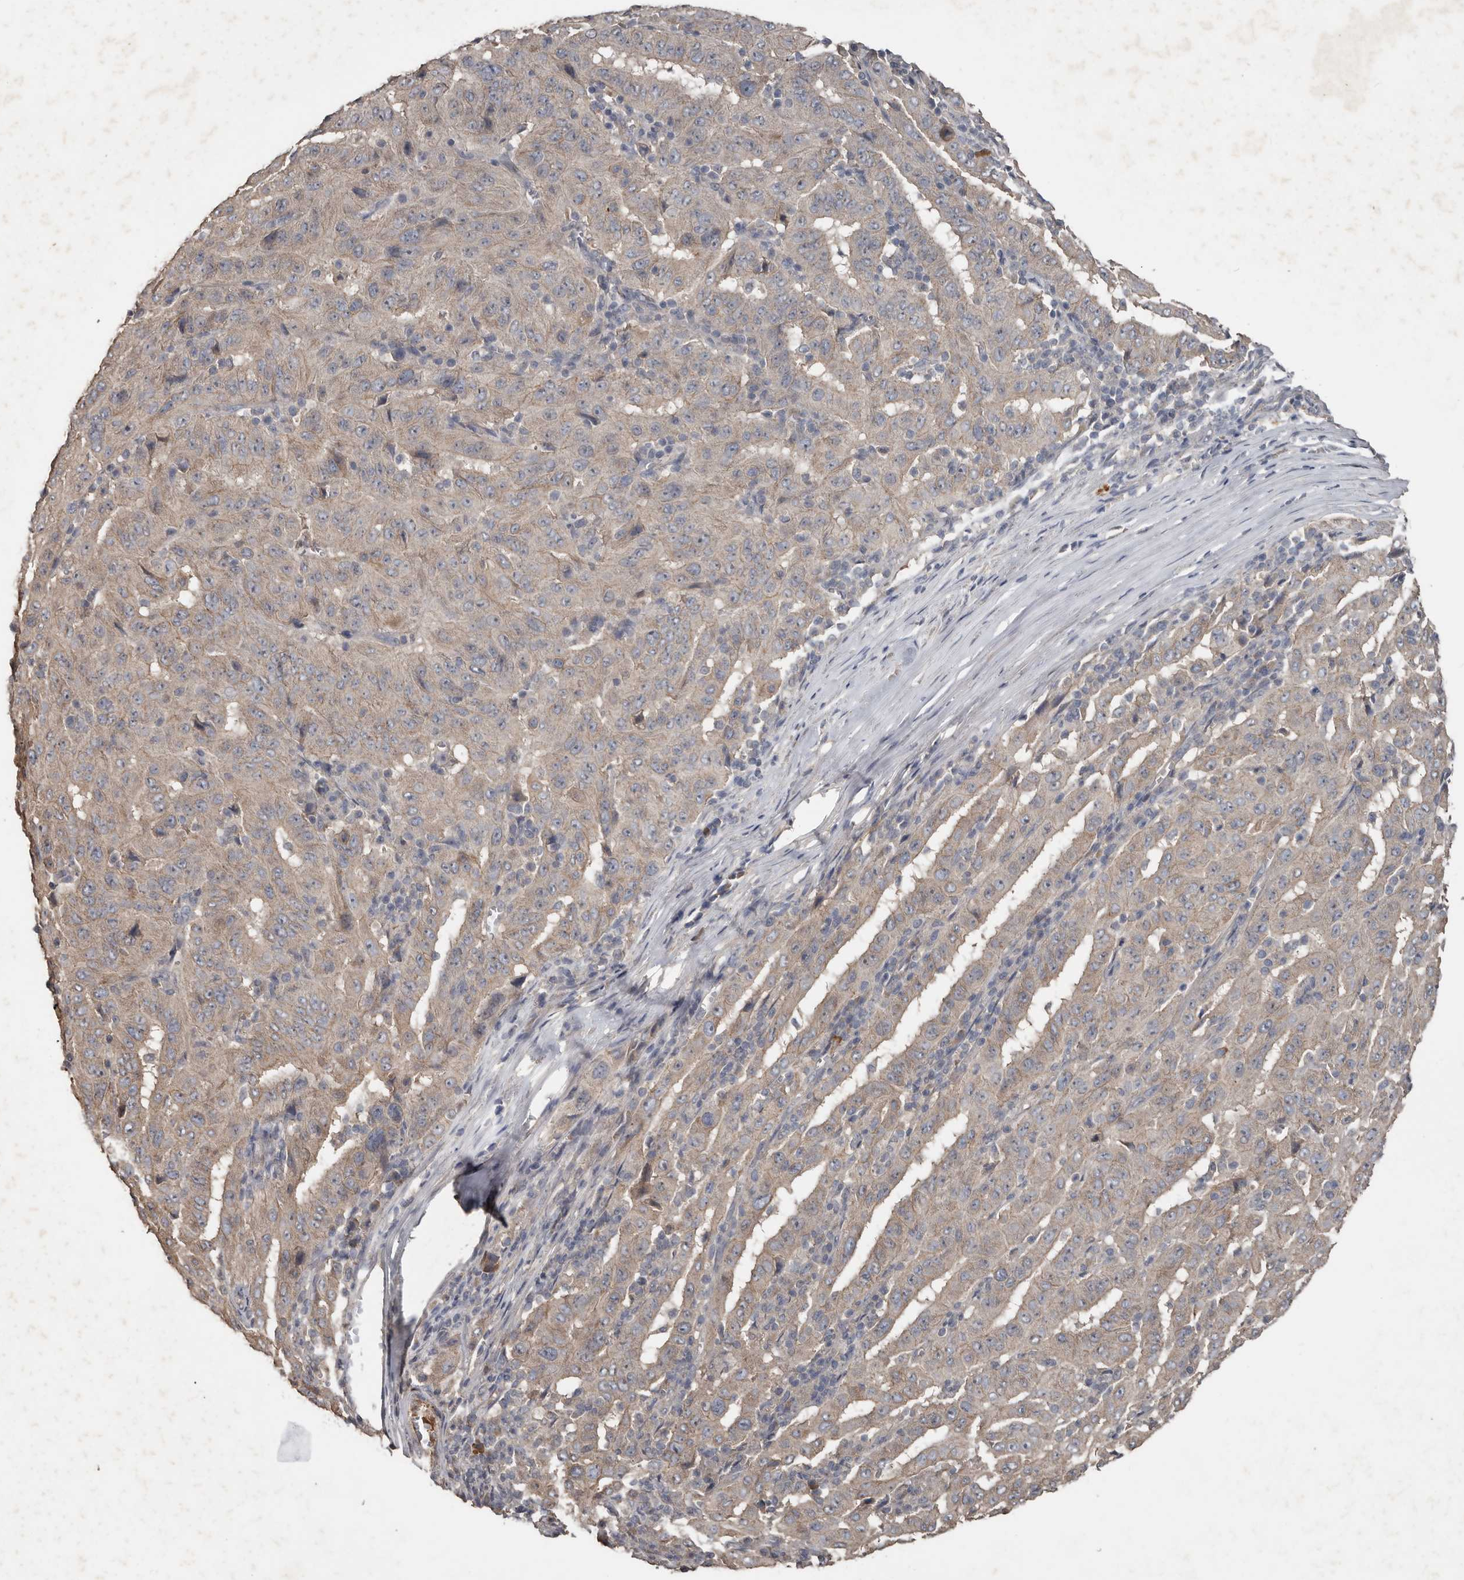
{"staining": {"intensity": "weak", "quantity": "<25%", "location": "cytoplasmic/membranous"}, "tissue": "pancreatic cancer", "cell_type": "Tumor cells", "image_type": "cancer", "snomed": [{"axis": "morphology", "description": "Adenocarcinoma, NOS"}, {"axis": "topography", "description": "Pancreas"}], "caption": "Pancreatic cancer stained for a protein using immunohistochemistry (IHC) displays no positivity tumor cells.", "gene": "HYAL4", "patient": {"sex": "male", "age": 63}}